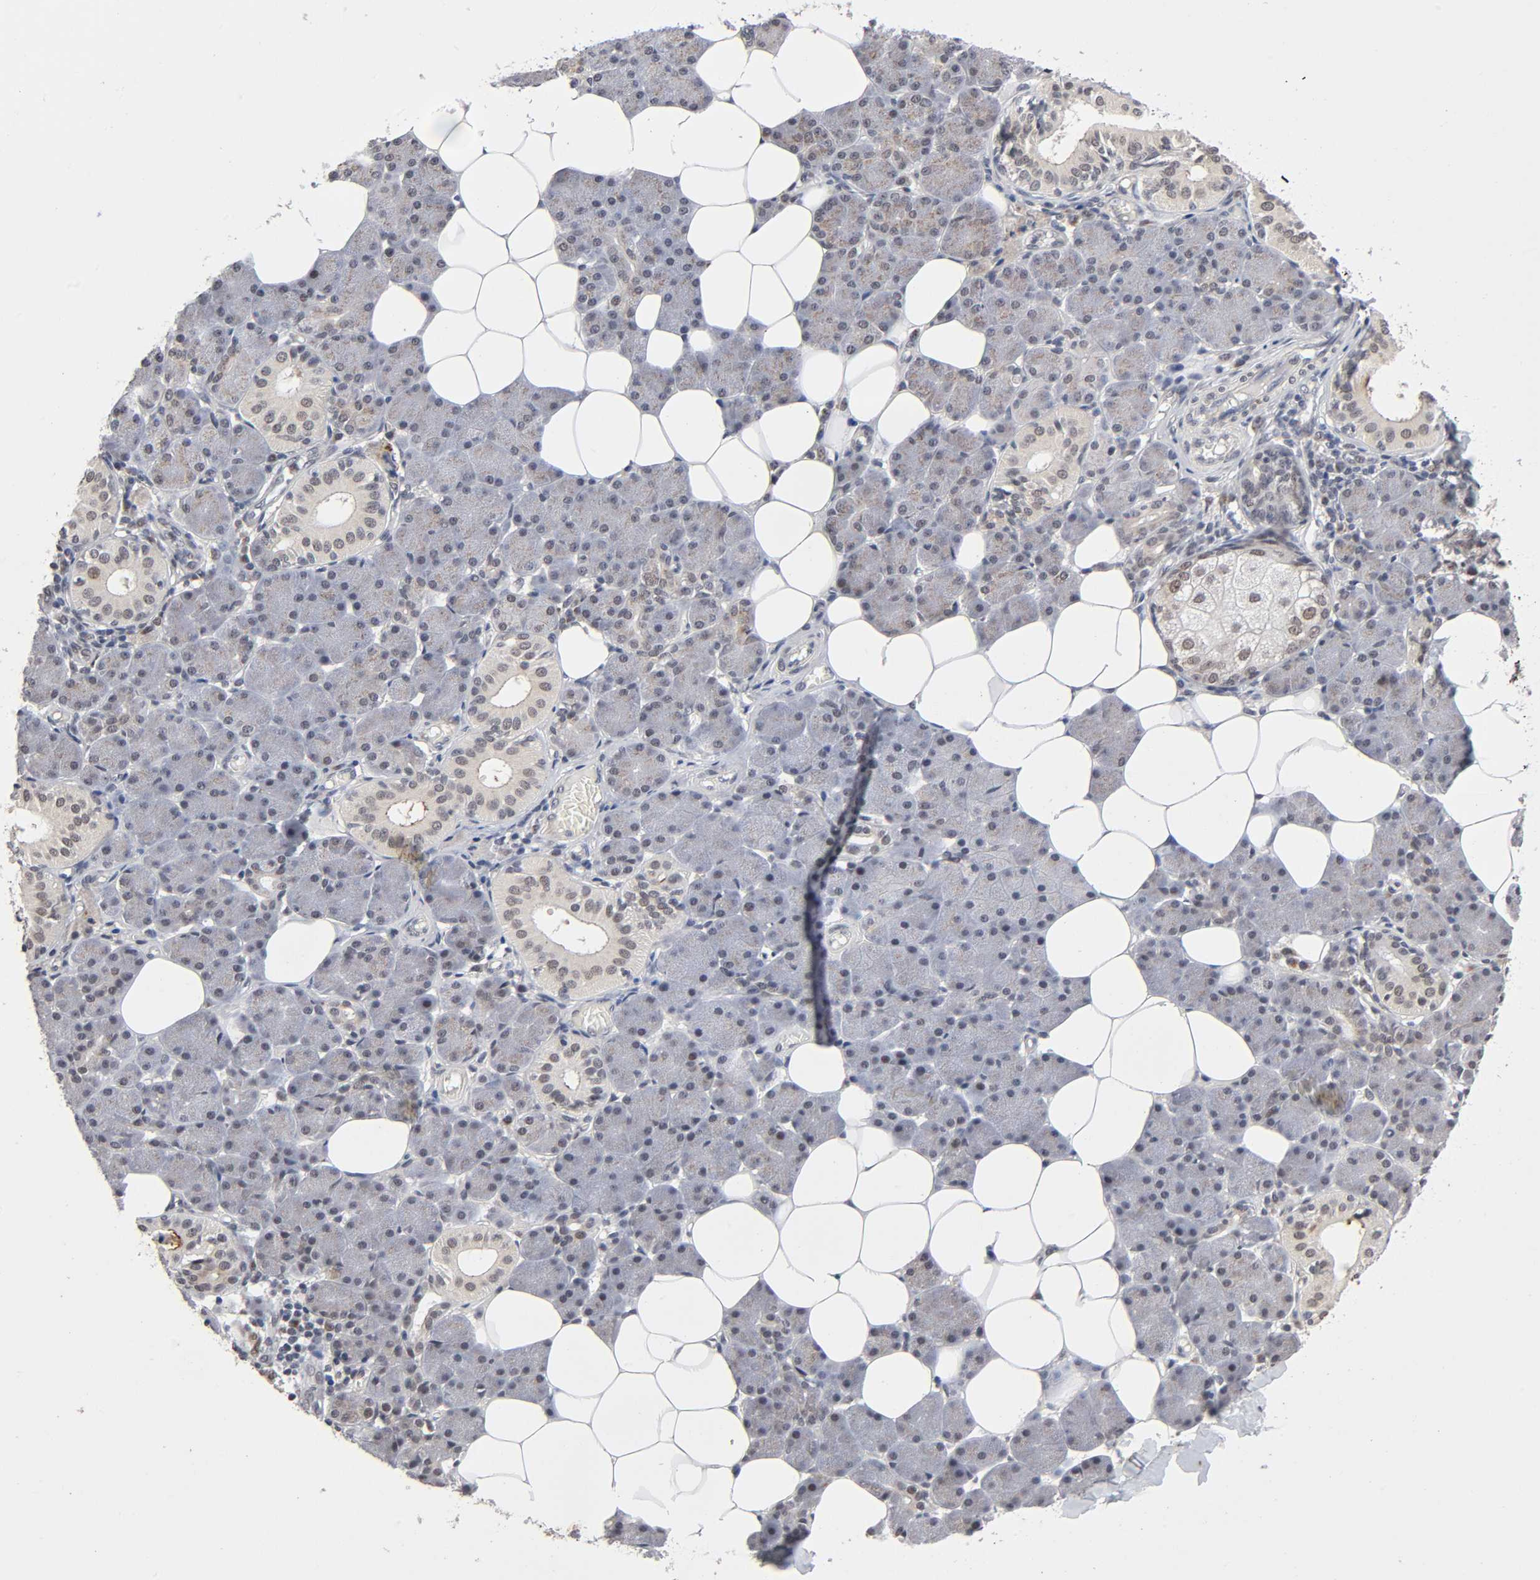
{"staining": {"intensity": "moderate", "quantity": "<25%", "location": "cytoplasmic/membranous,nuclear"}, "tissue": "salivary gland", "cell_type": "Glandular cells", "image_type": "normal", "snomed": [{"axis": "morphology", "description": "Normal tissue, NOS"}, {"axis": "morphology", "description": "Adenoma, NOS"}, {"axis": "topography", "description": "Salivary gland"}], "caption": "Salivary gland was stained to show a protein in brown. There is low levels of moderate cytoplasmic/membranous,nuclear expression in about <25% of glandular cells. (brown staining indicates protein expression, while blue staining denotes nuclei).", "gene": "EP300", "patient": {"sex": "female", "age": 32}}